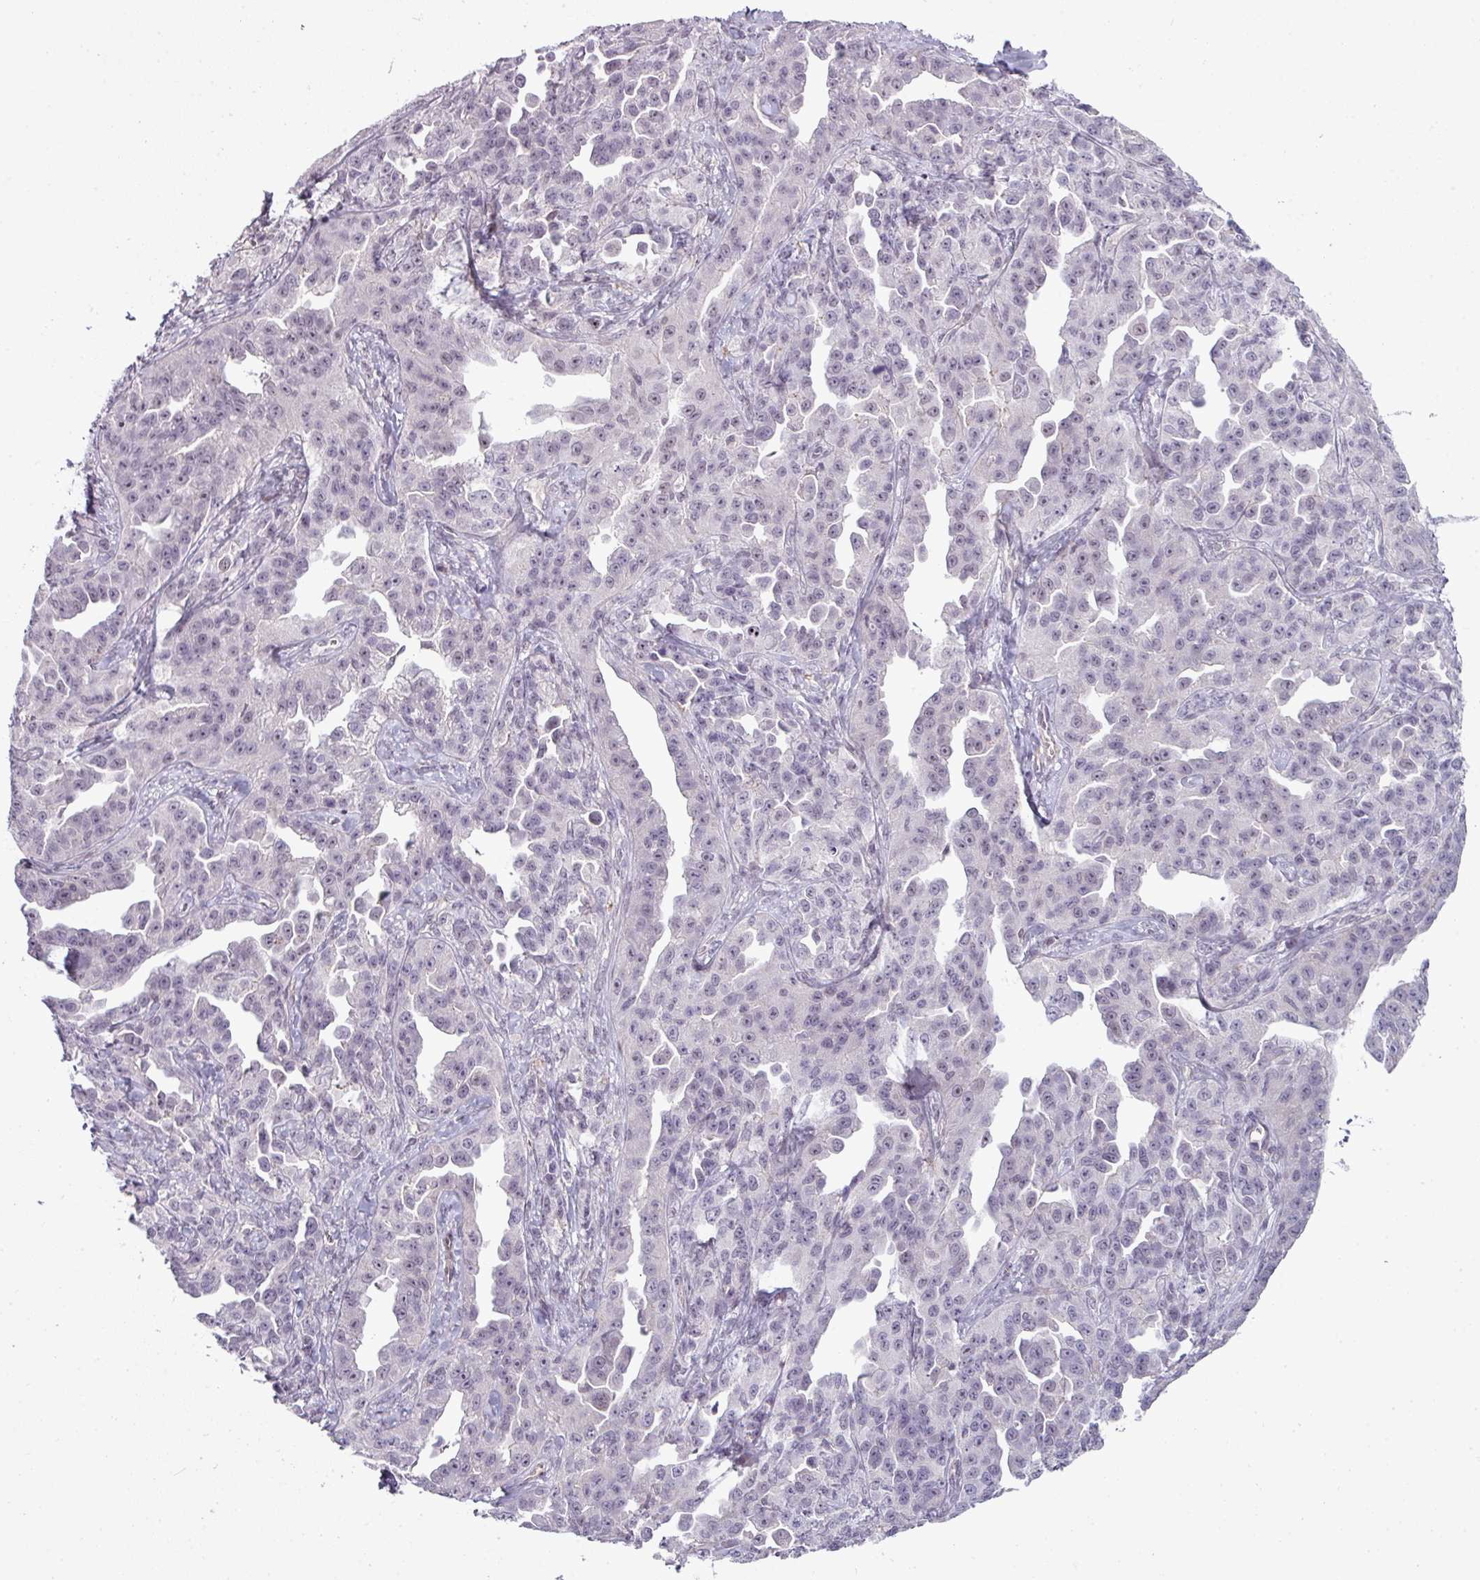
{"staining": {"intensity": "negative", "quantity": "none", "location": "none"}, "tissue": "ovarian cancer", "cell_type": "Tumor cells", "image_type": "cancer", "snomed": [{"axis": "morphology", "description": "Cystadenocarcinoma, serous, NOS"}, {"axis": "topography", "description": "Ovary"}], "caption": "The micrograph displays no staining of tumor cells in ovarian cancer.", "gene": "ZNF688", "patient": {"sex": "female", "age": 75}}